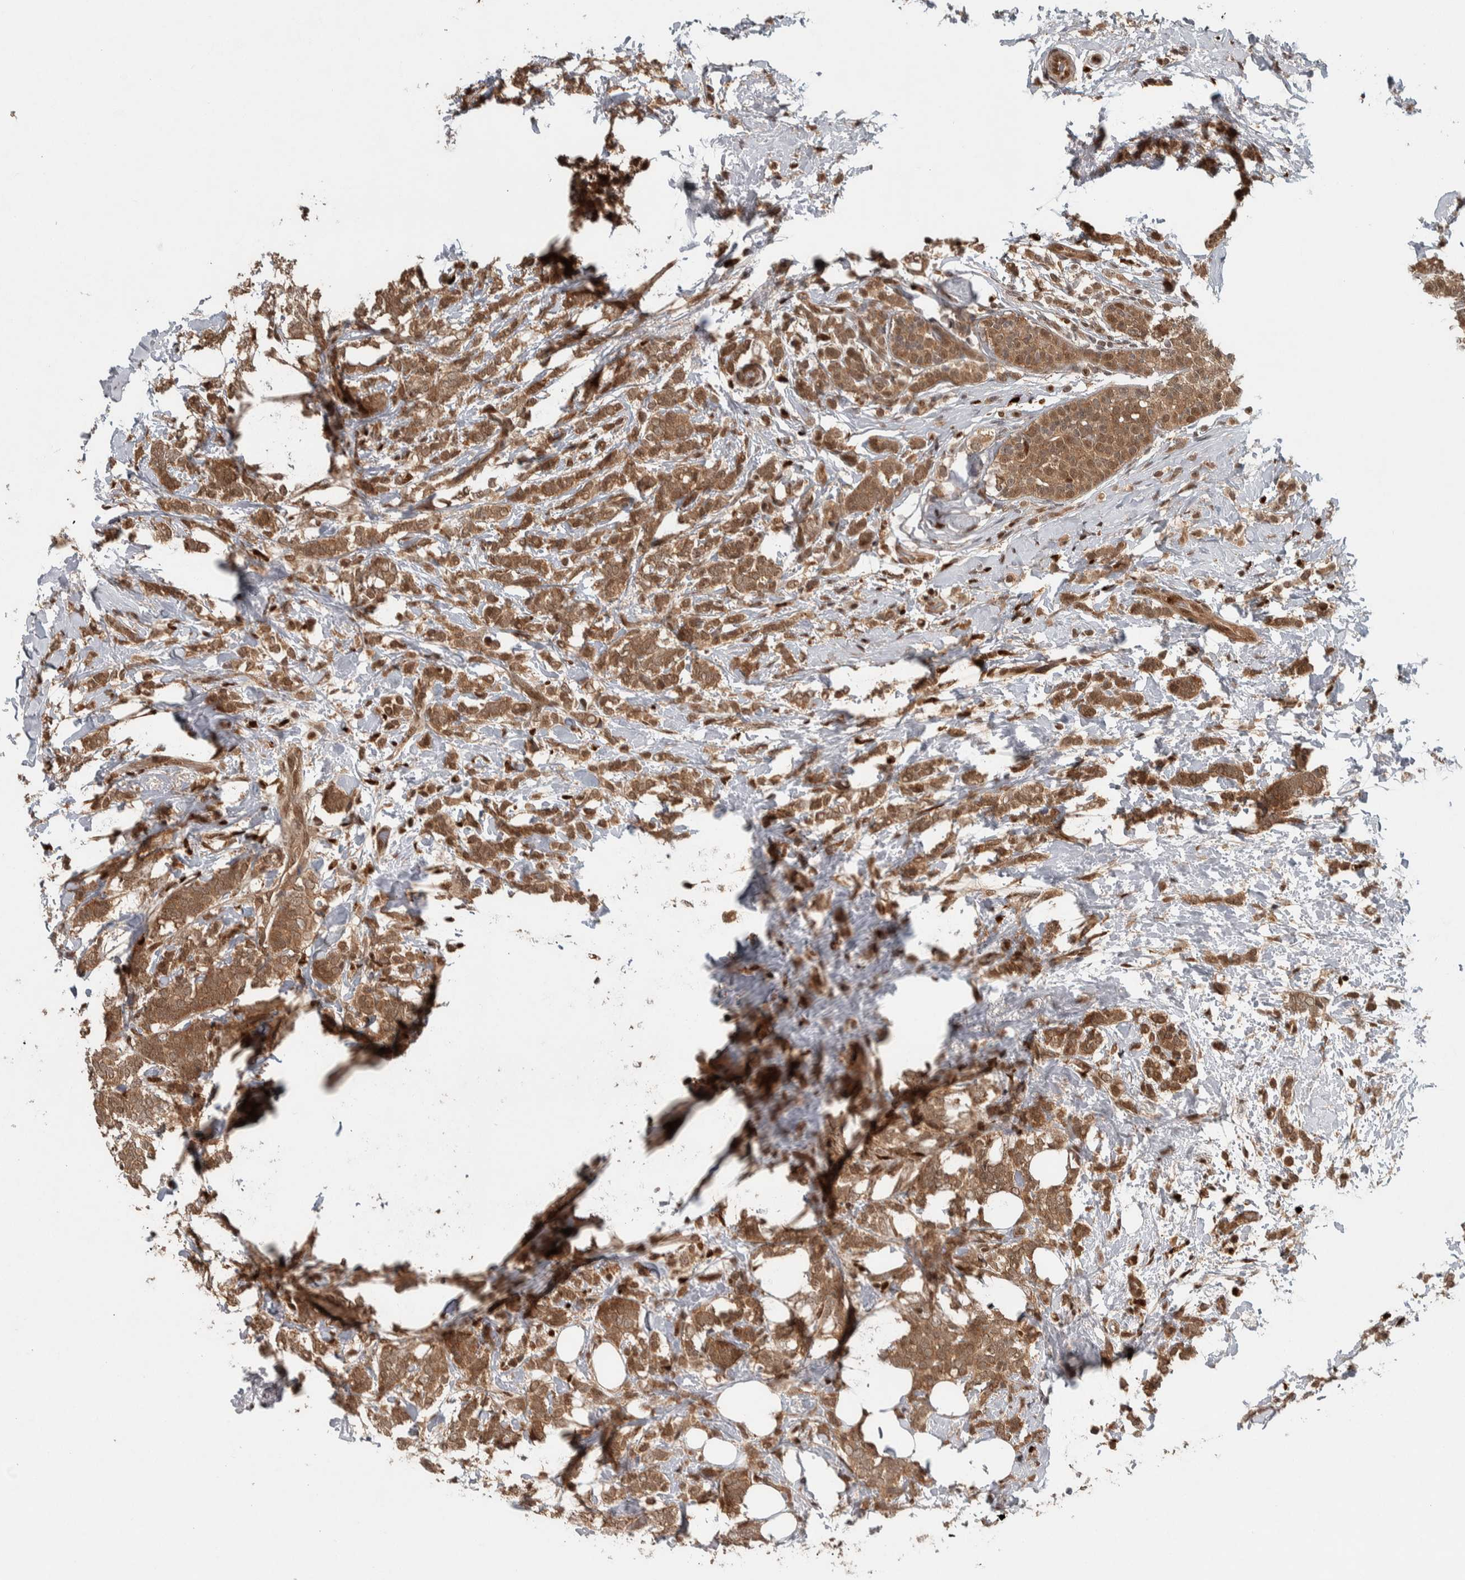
{"staining": {"intensity": "moderate", "quantity": ">75%", "location": "cytoplasmic/membranous"}, "tissue": "breast cancer", "cell_type": "Tumor cells", "image_type": "cancer", "snomed": [{"axis": "morphology", "description": "Lobular carcinoma"}, {"axis": "topography", "description": "Breast"}], "caption": "Protein analysis of breast cancer (lobular carcinoma) tissue reveals moderate cytoplasmic/membranous staining in about >75% of tumor cells.", "gene": "RPS6KA4", "patient": {"sex": "female", "age": 50}}